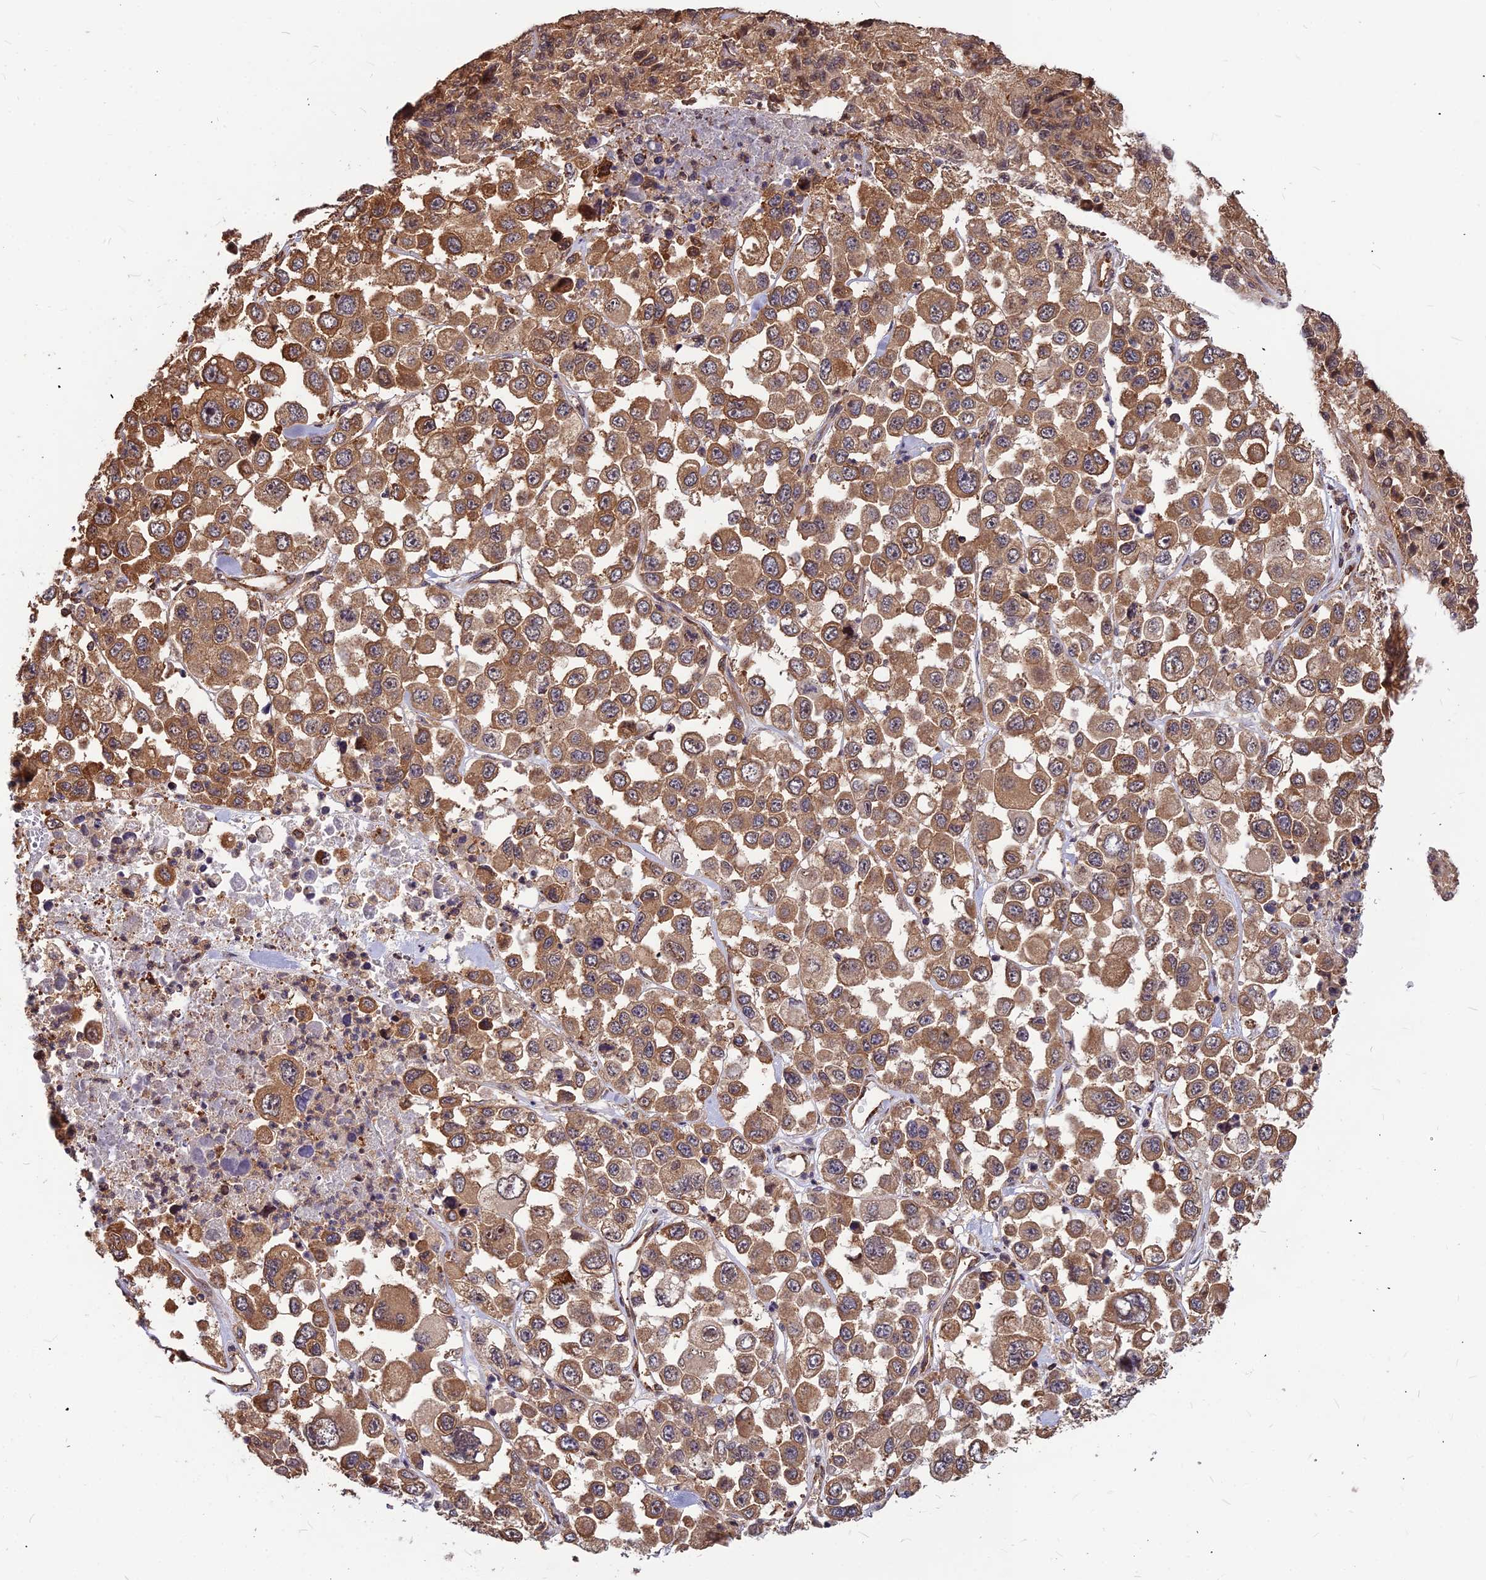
{"staining": {"intensity": "moderate", "quantity": ">75%", "location": "cytoplasmic/membranous"}, "tissue": "melanoma", "cell_type": "Tumor cells", "image_type": "cancer", "snomed": [{"axis": "morphology", "description": "Malignant melanoma, Metastatic site"}, {"axis": "topography", "description": "Lymph node"}], "caption": "Protein analysis of malignant melanoma (metastatic site) tissue demonstrates moderate cytoplasmic/membranous staining in approximately >75% of tumor cells.", "gene": "ZNF467", "patient": {"sex": "female", "age": 54}}